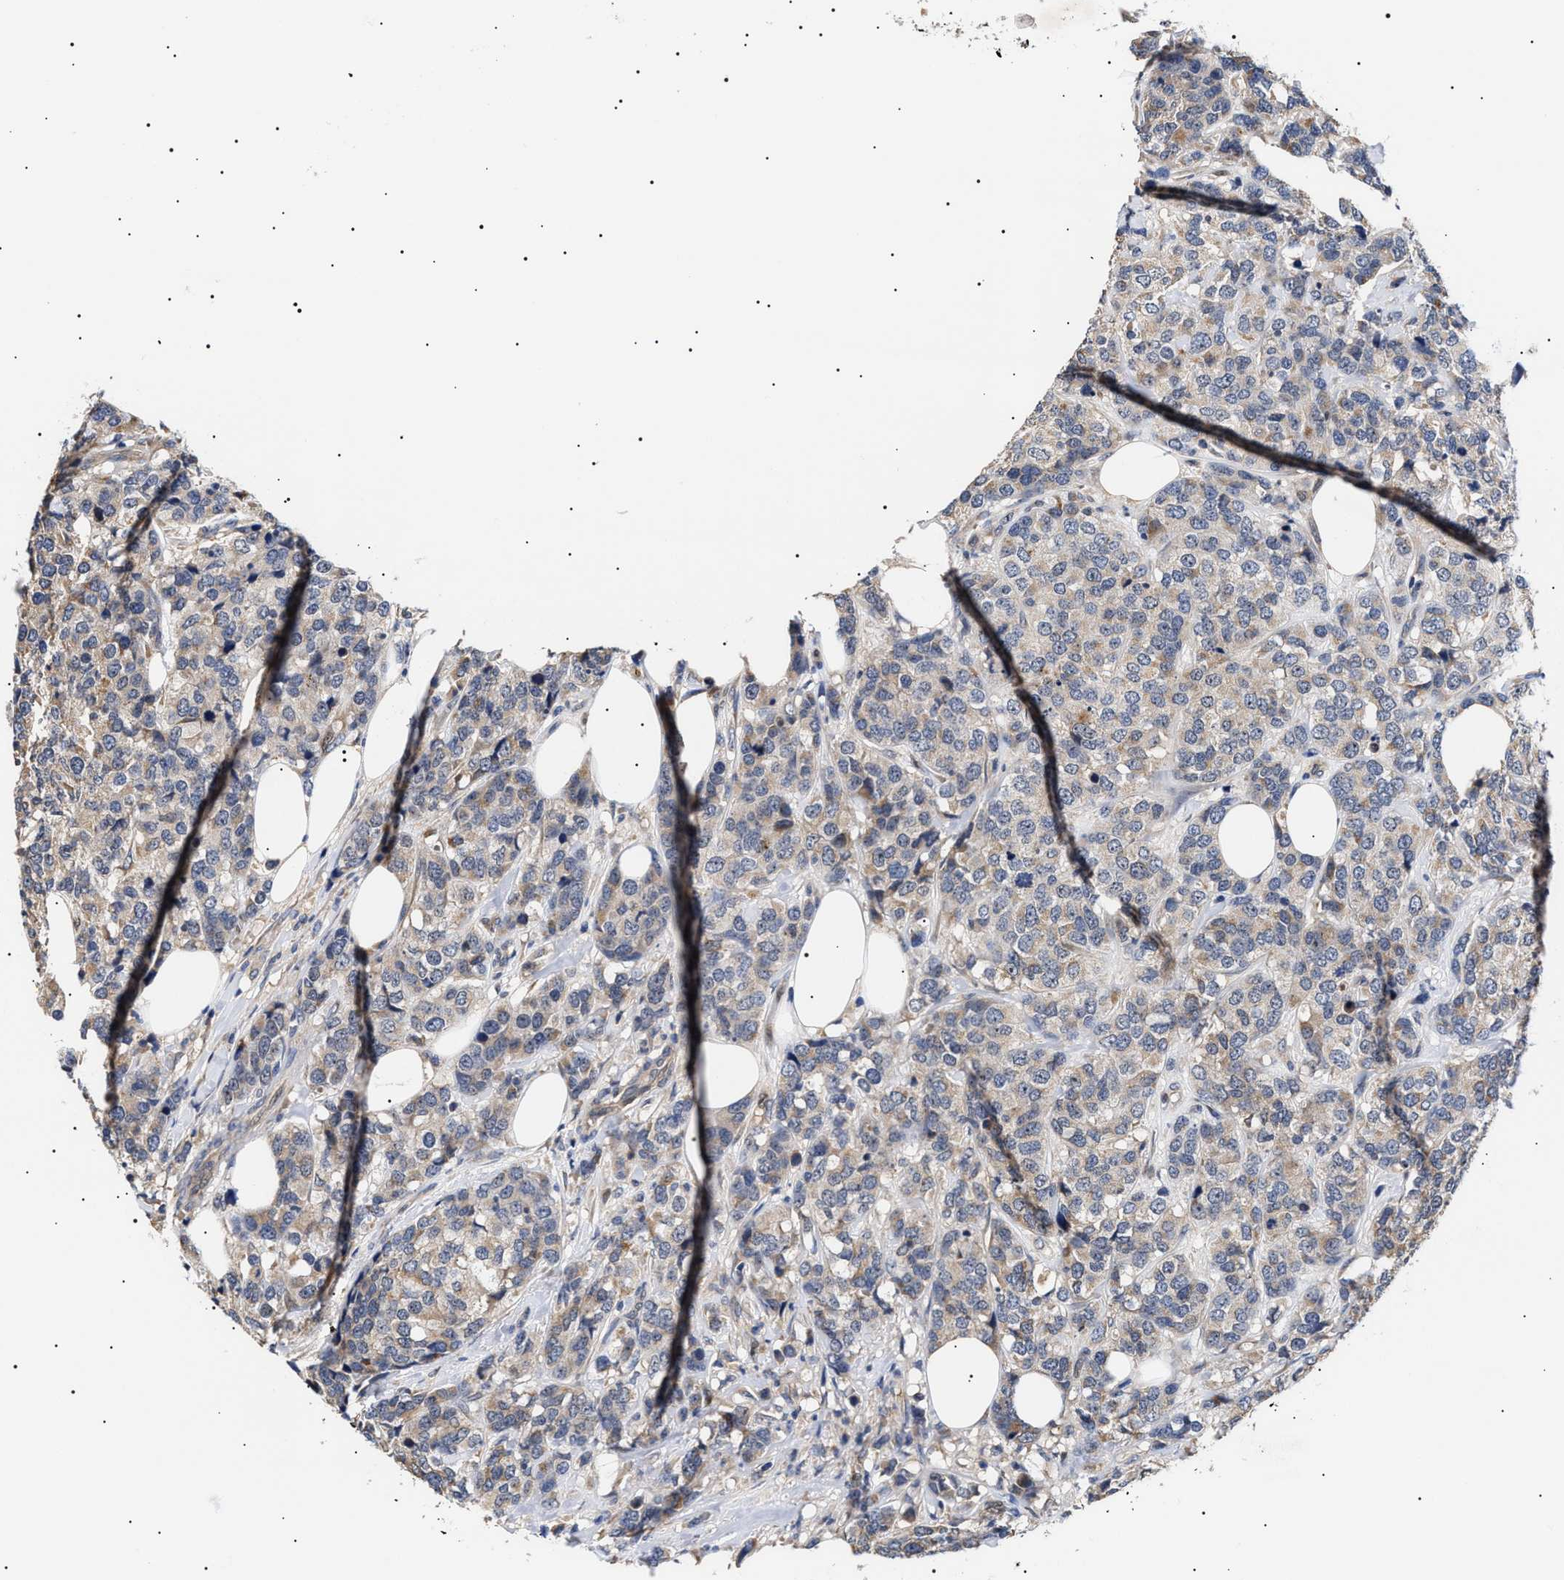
{"staining": {"intensity": "weak", "quantity": "<25%", "location": "cytoplasmic/membranous"}, "tissue": "breast cancer", "cell_type": "Tumor cells", "image_type": "cancer", "snomed": [{"axis": "morphology", "description": "Lobular carcinoma"}, {"axis": "topography", "description": "Breast"}], "caption": "A micrograph of human breast cancer (lobular carcinoma) is negative for staining in tumor cells.", "gene": "KRBA1", "patient": {"sex": "female", "age": 59}}